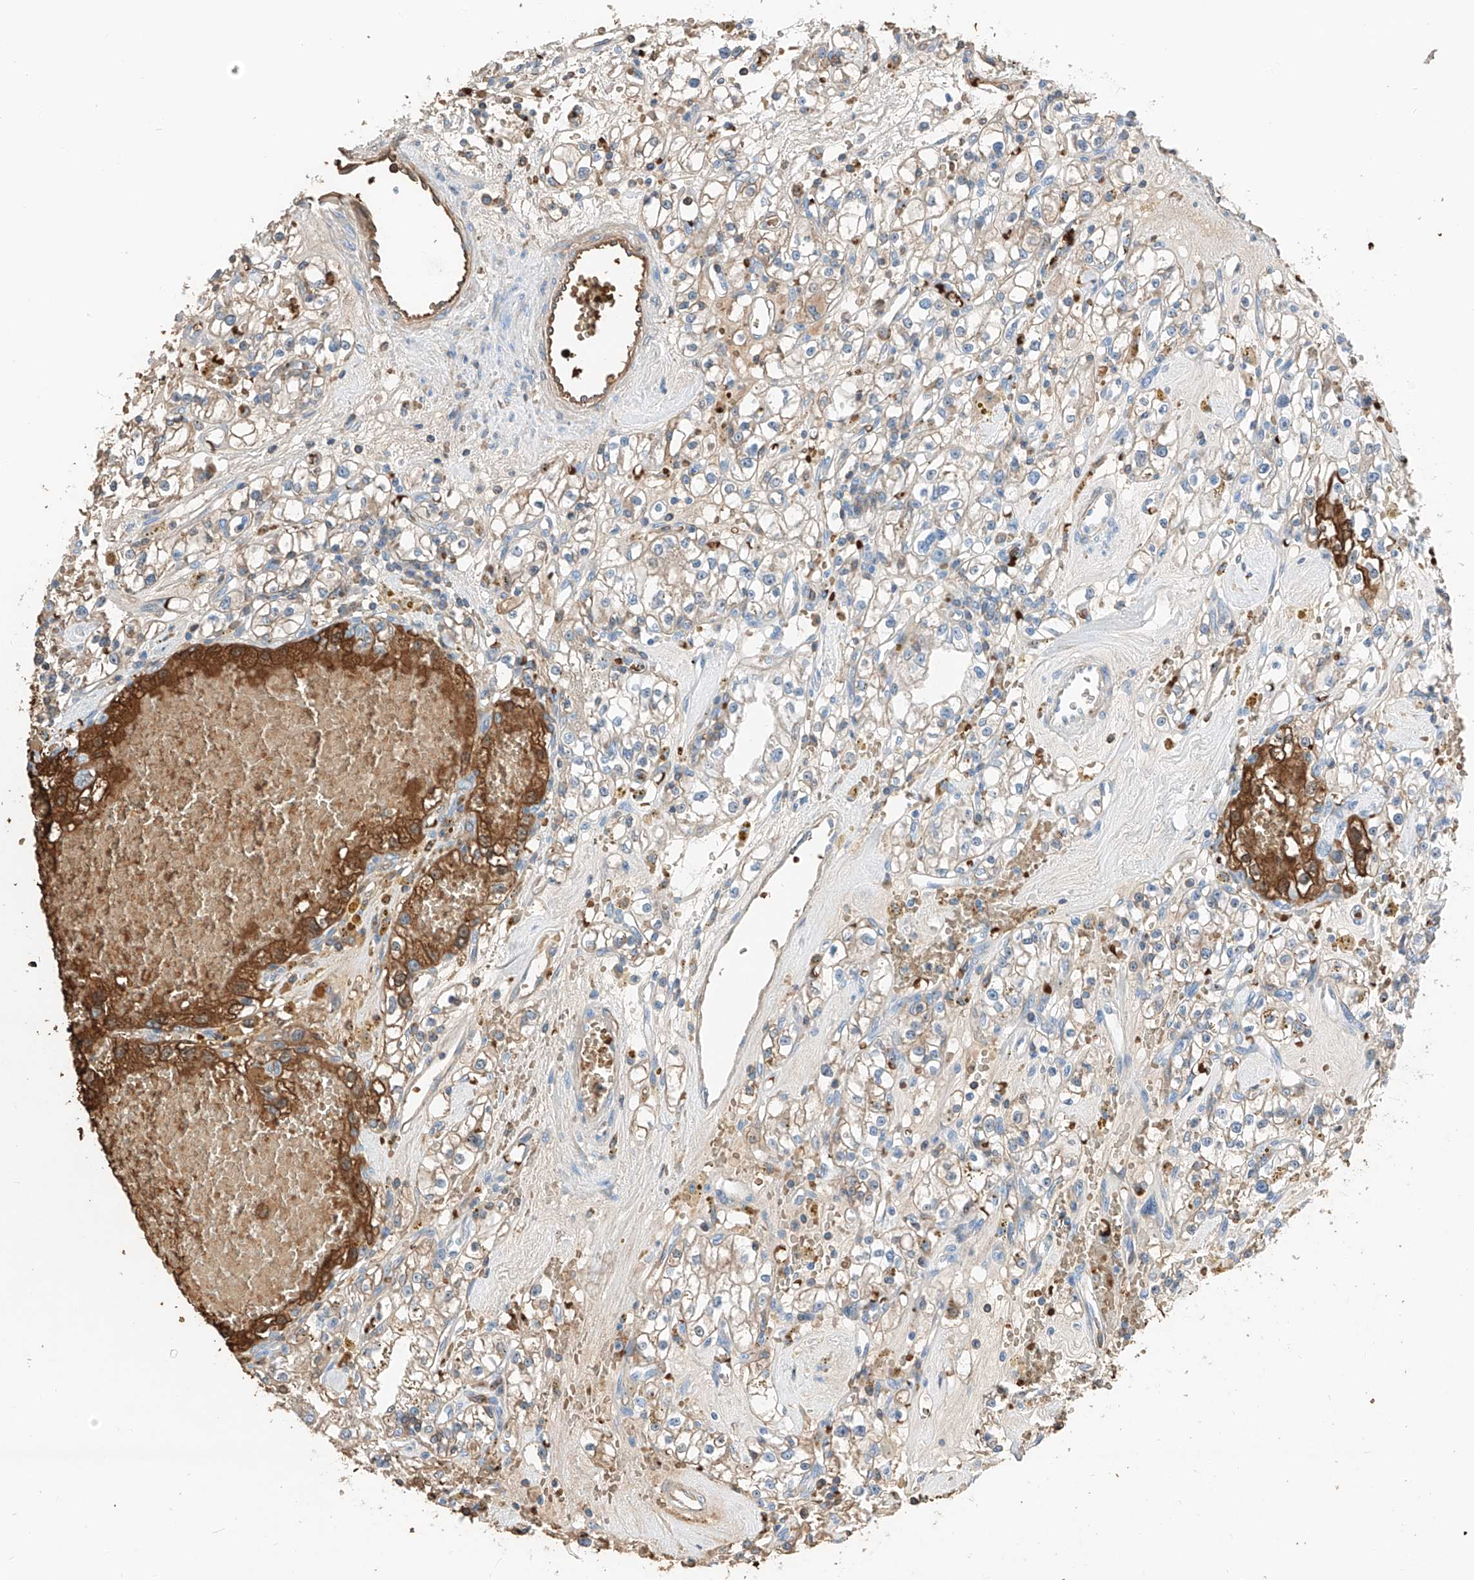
{"staining": {"intensity": "moderate", "quantity": "<25%", "location": "cytoplasmic/membranous"}, "tissue": "renal cancer", "cell_type": "Tumor cells", "image_type": "cancer", "snomed": [{"axis": "morphology", "description": "Adenocarcinoma, NOS"}, {"axis": "topography", "description": "Kidney"}], "caption": "Brown immunohistochemical staining in renal adenocarcinoma exhibits moderate cytoplasmic/membranous expression in about <25% of tumor cells. The protein of interest is stained brown, and the nuclei are stained in blue (DAB (3,3'-diaminobenzidine) IHC with brightfield microscopy, high magnification).", "gene": "PRSS23", "patient": {"sex": "male", "age": 56}}